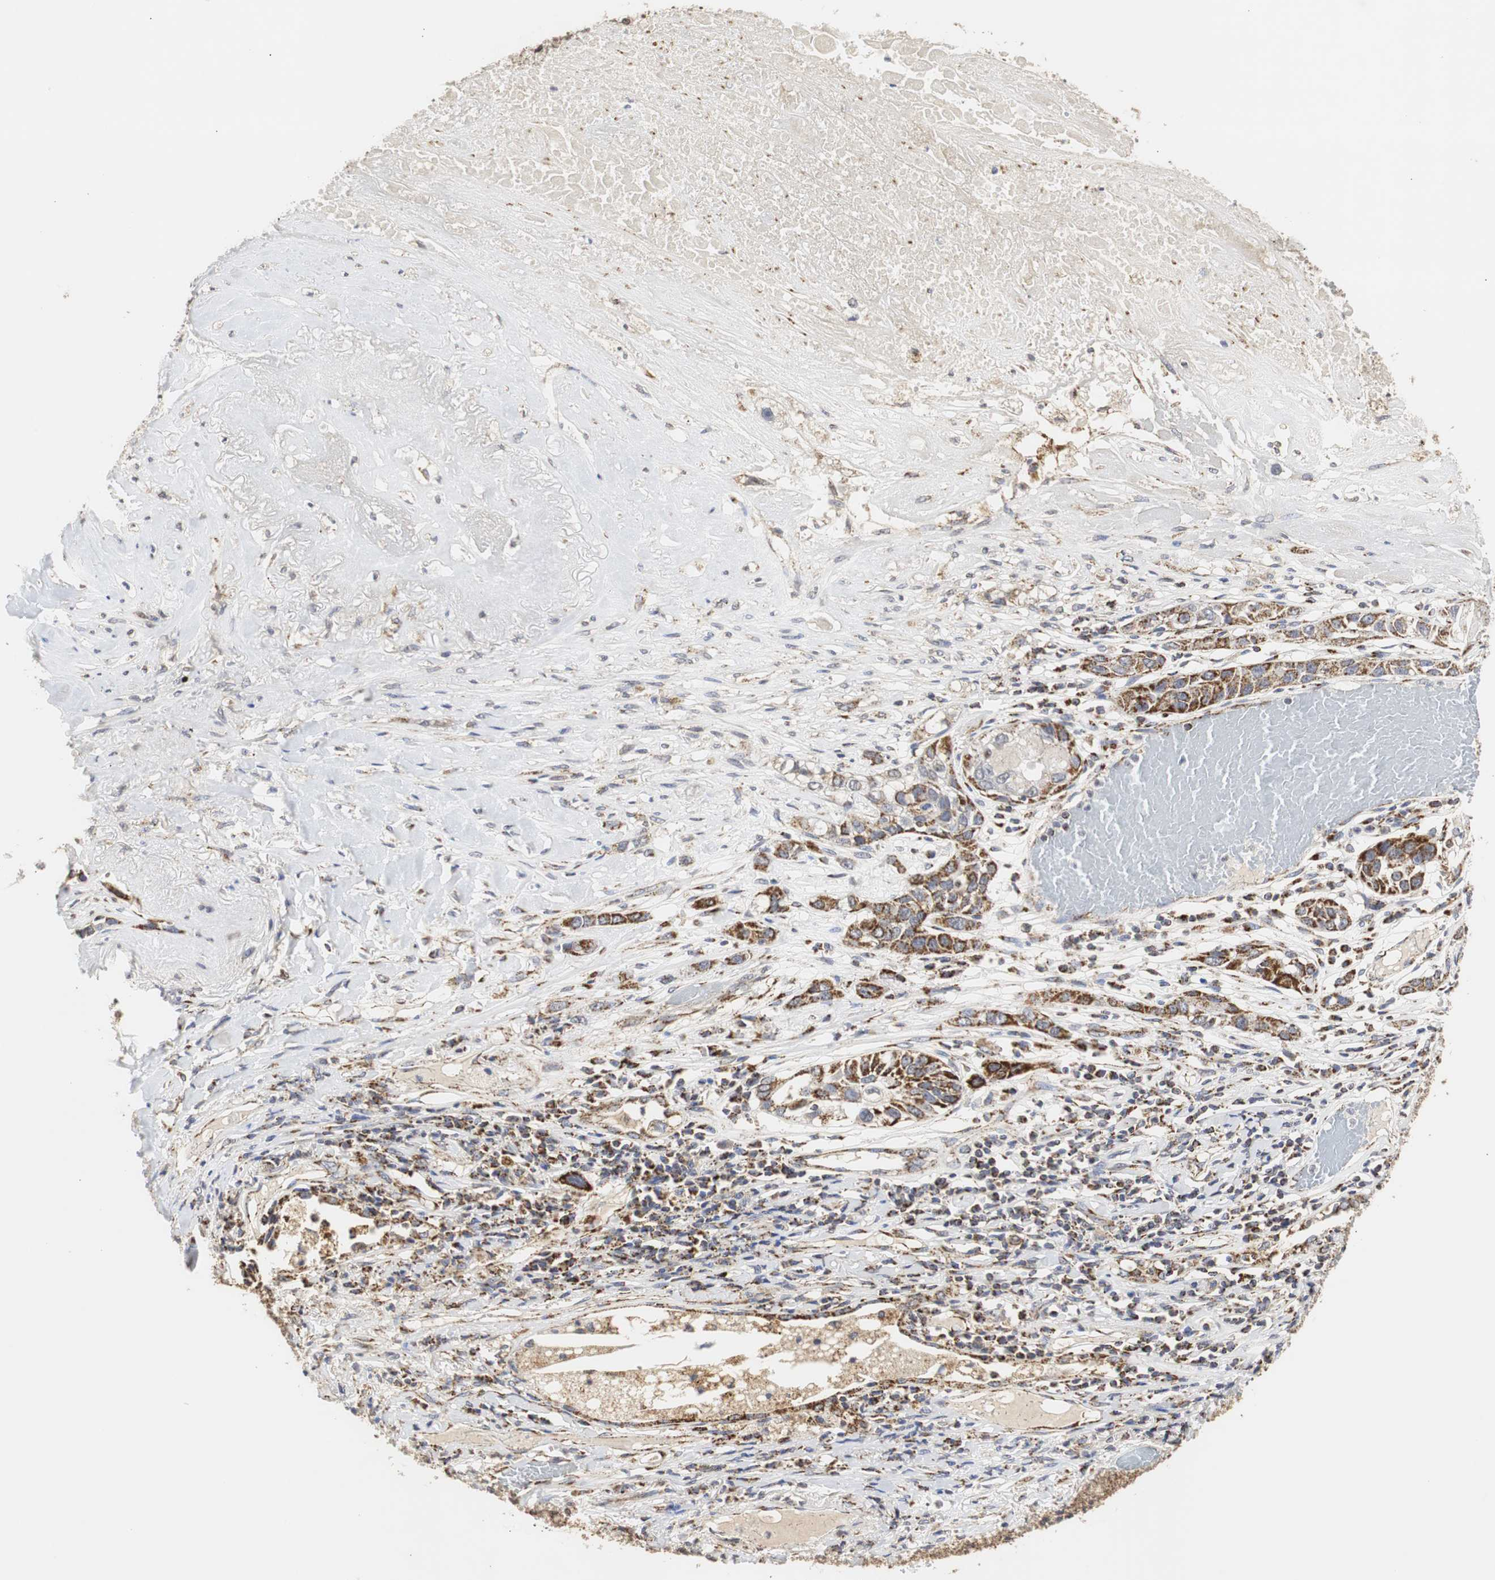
{"staining": {"intensity": "strong", "quantity": ">75%", "location": "cytoplasmic/membranous"}, "tissue": "lung cancer", "cell_type": "Tumor cells", "image_type": "cancer", "snomed": [{"axis": "morphology", "description": "Squamous cell carcinoma, NOS"}, {"axis": "topography", "description": "Lung"}], "caption": "Immunohistochemistry photomicrograph of neoplastic tissue: human lung cancer stained using IHC shows high levels of strong protein expression localized specifically in the cytoplasmic/membranous of tumor cells, appearing as a cytoplasmic/membranous brown color.", "gene": "HSD17B10", "patient": {"sex": "male", "age": 71}}